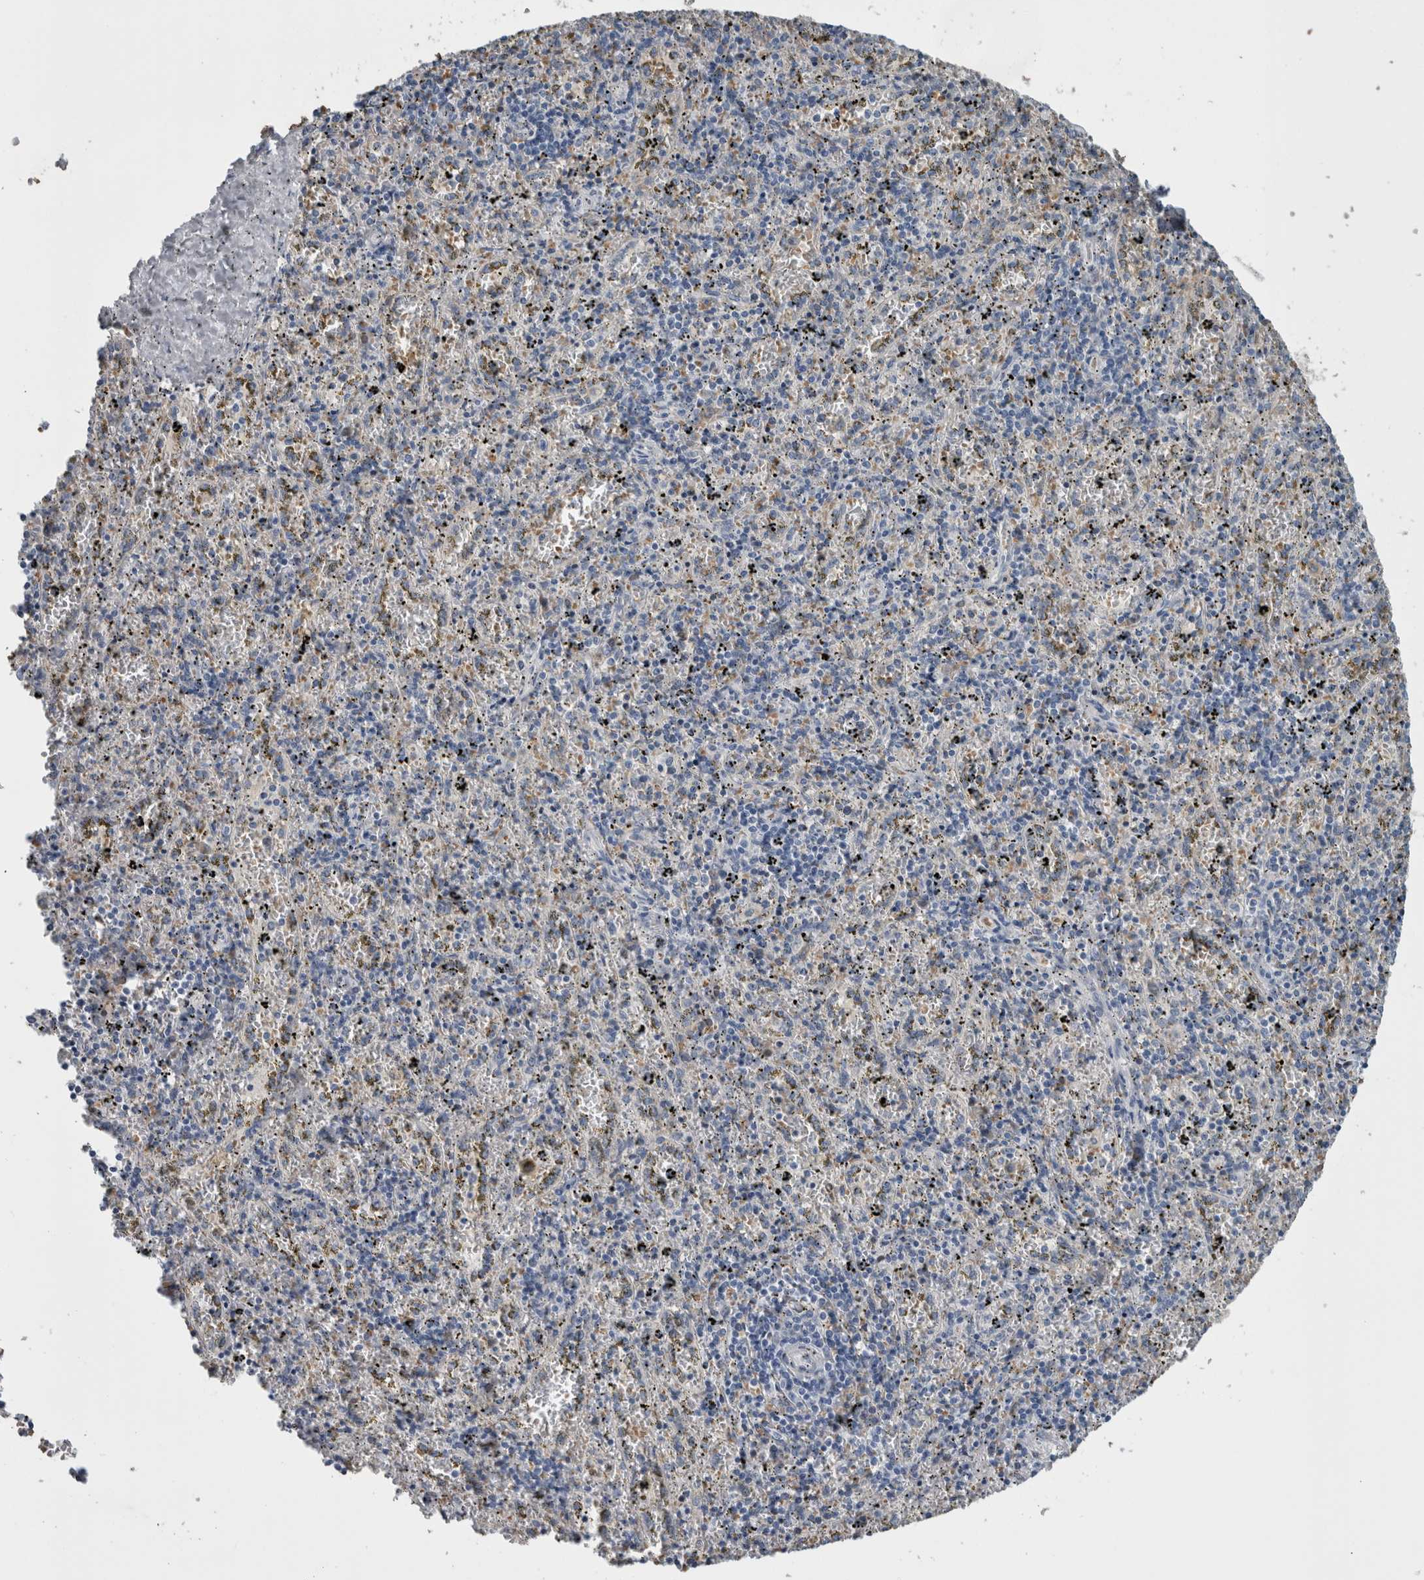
{"staining": {"intensity": "negative", "quantity": "none", "location": "none"}, "tissue": "spleen", "cell_type": "Cells in red pulp", "image_type": "normal", "snomed": [{"axis": "morphology", "description": "Normal tissue, NOS"}, {"axis": "topography", "description": "Spleen"}], "caption": "A high-resolution micrograph shows immunohistochemistry (IHC) staining of normal spleen, which shows no significant positivity in cells in red pulp. The staining is performed using DAB brown chromogen with nuclei counter-stained in using hematoxylin.", "gene": "SH3GL2", "patient": {"sex": "male", "age": 11}}